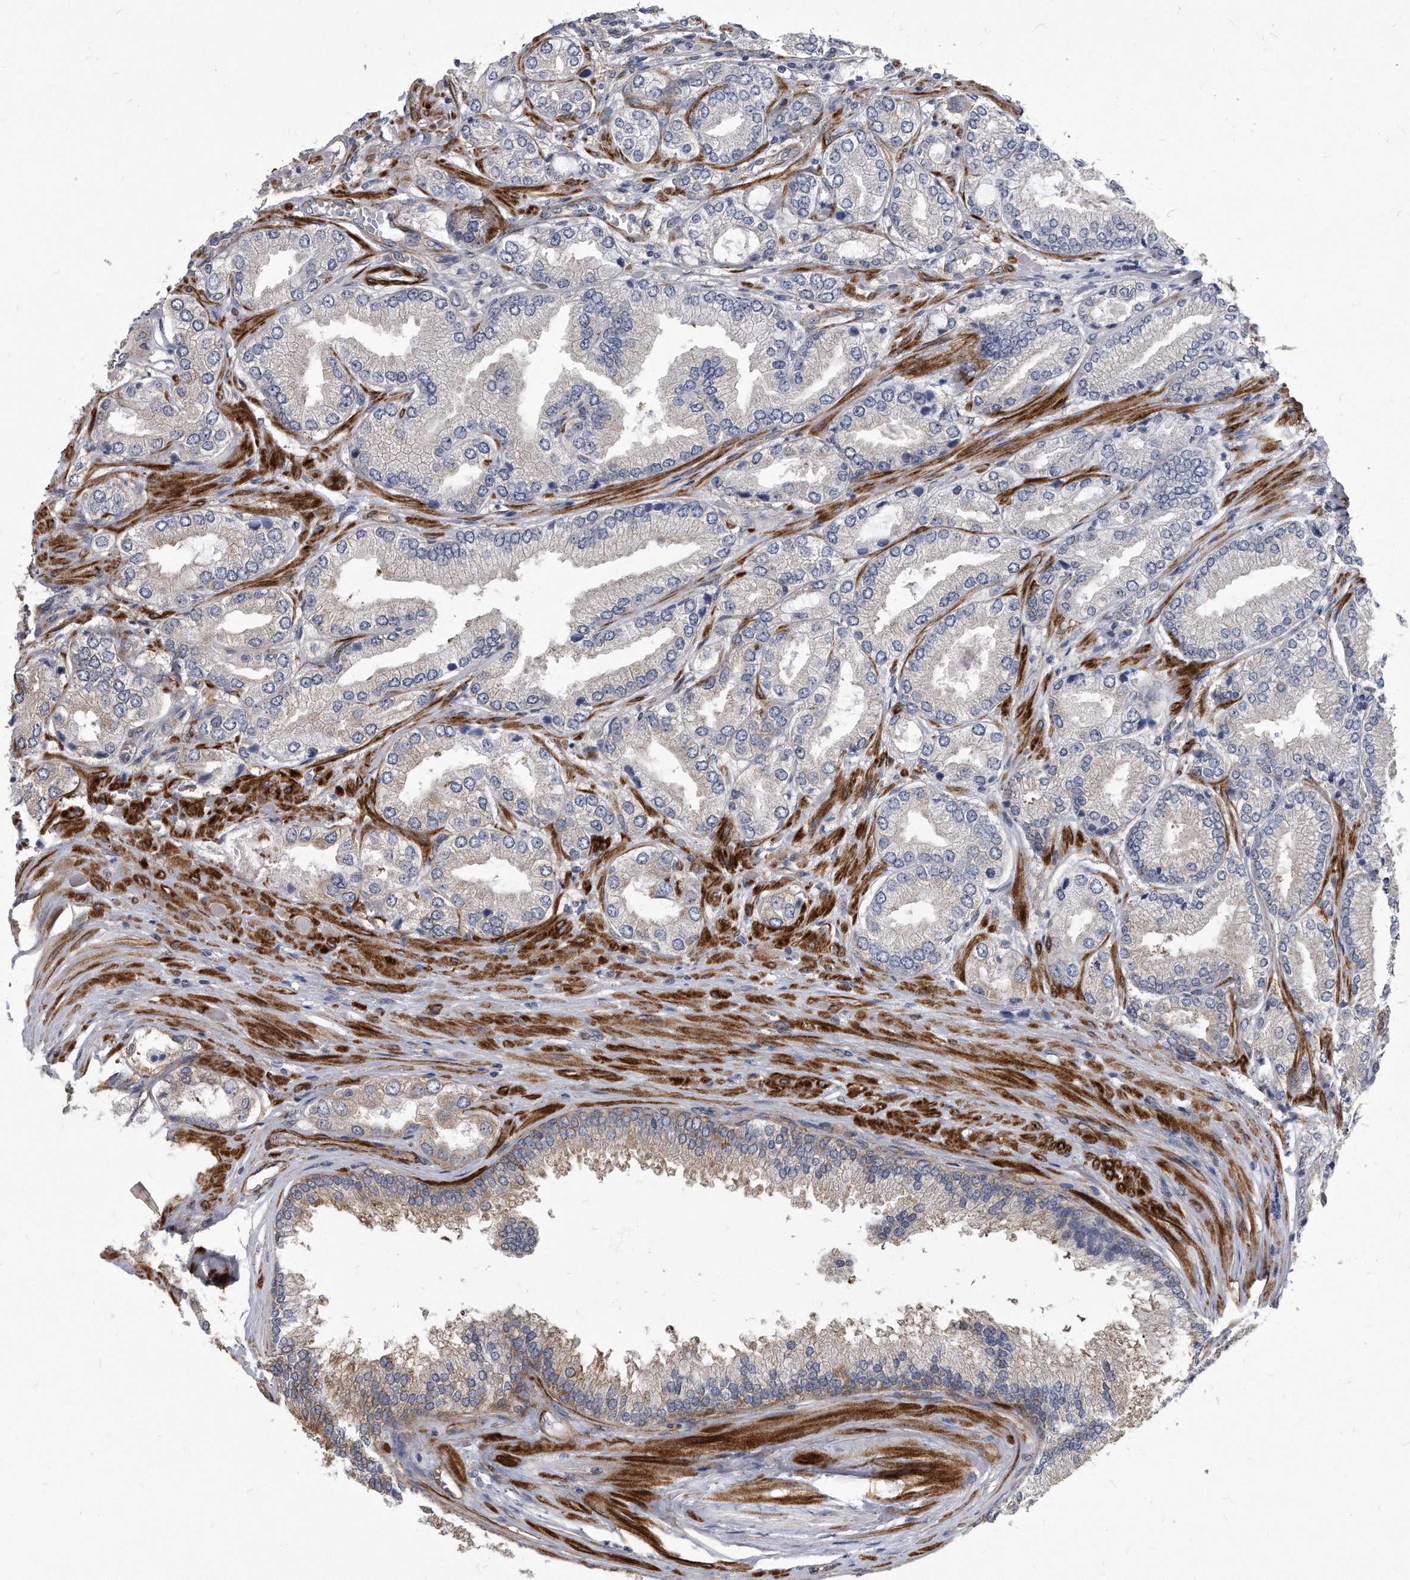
{"staining": {"intensity": "negative", "quantity": "none", "location": "none"}, "tissue": "prostate cancer", "cell_type": "Tumor cells", "image_type": "cancer", "snomed": [{"axis": "morphology", "description": "Adenocarcinoma, Low grade"}, {"axis": "topography", "description": "Prostate"}], "caption": "Immunohistochemistry image of neoplastic tissue: human prostate cancer stained with DAB reveals no significant protein expression in tumor cells.", "gene": "EIF2B4", "patient": {"sex": "male", "age": 62}}